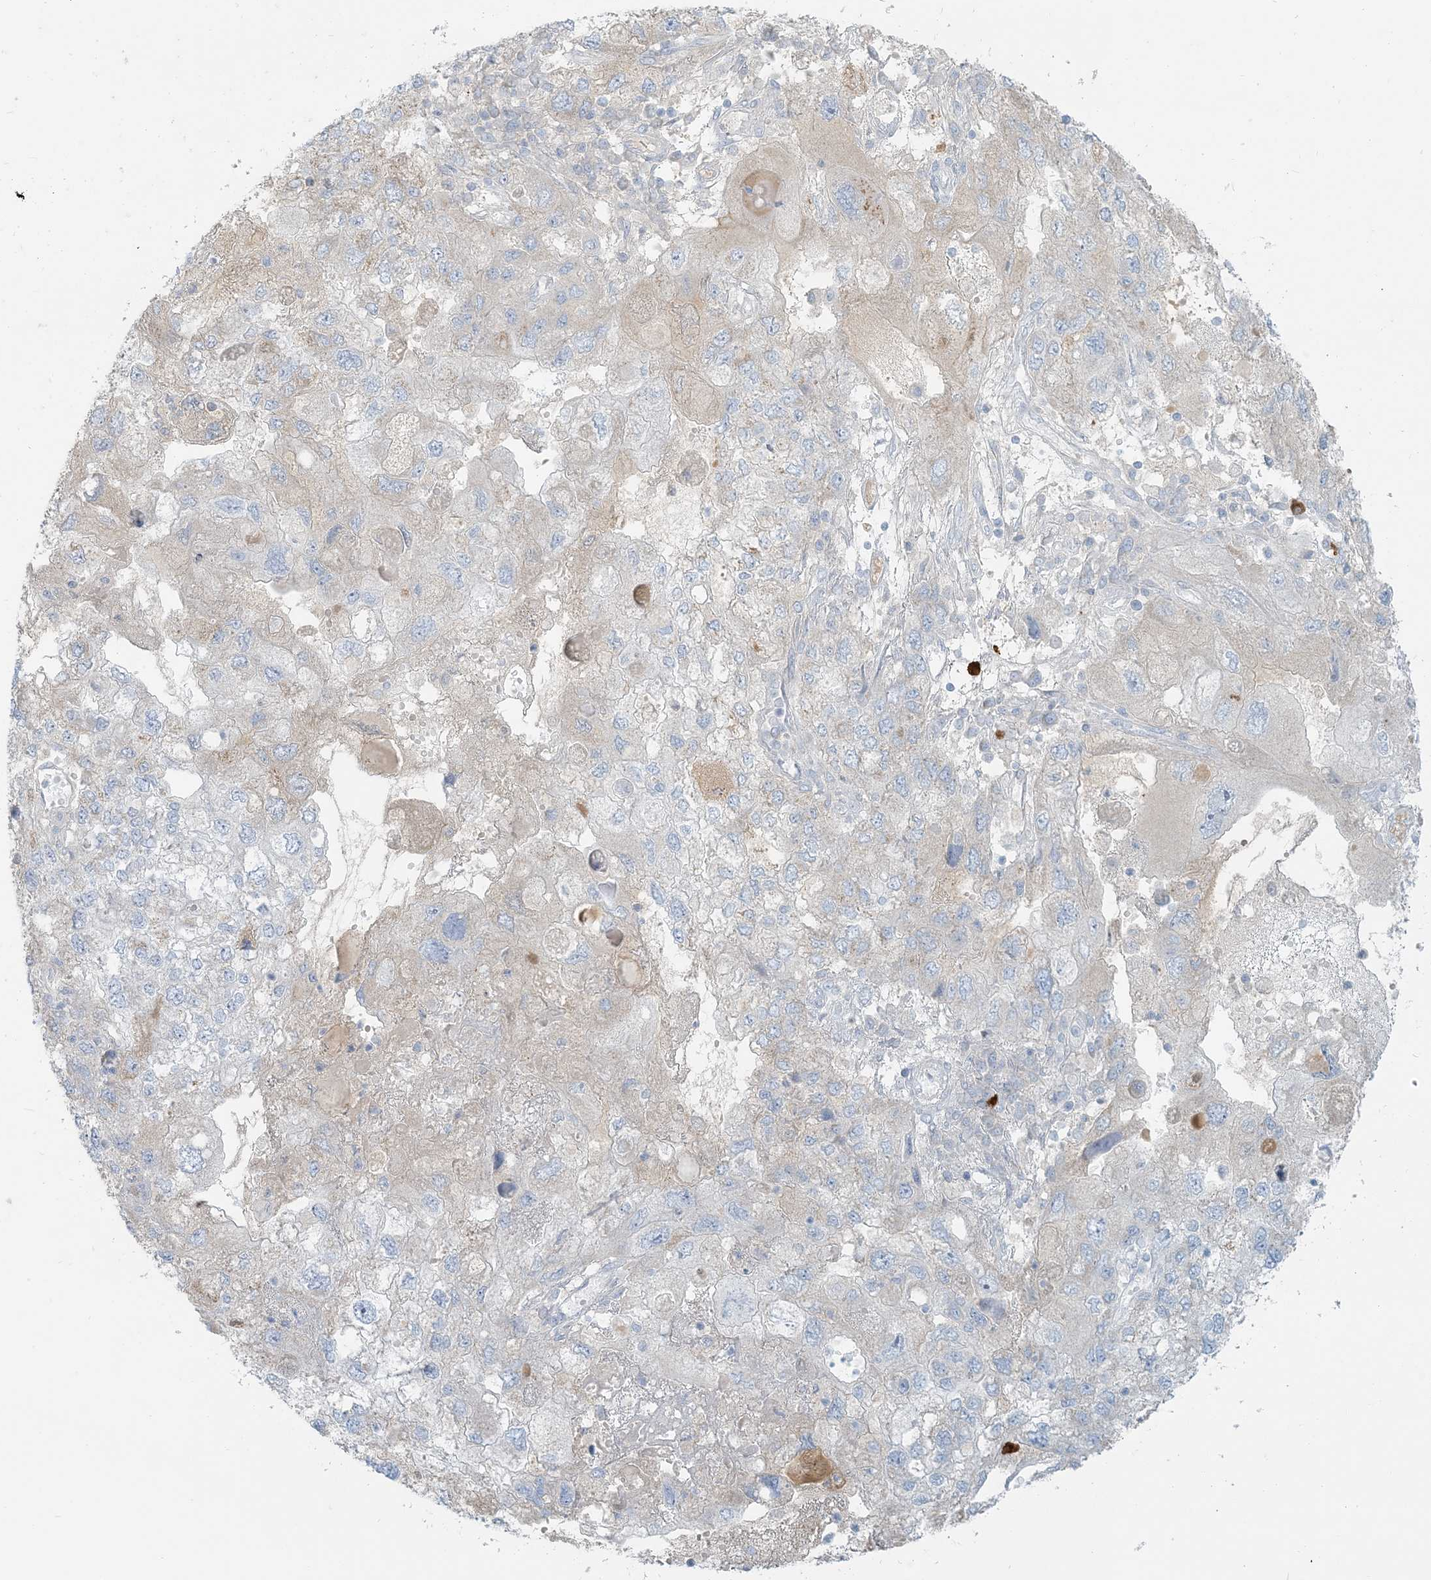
{"staining": {"intensity": "negative", "quantity": "none", "location": "none"}, "tissue": "endometrial cancer", "cell_type": "Tumor cells", "image_type": "cancer", "snomed": [{"axis": "morphology", "description": "Adenocarcinoma, NOS"}, {"axis": "topography", "description": "Endometrium"}], "caption": "Immunohistochemistry image of human adenocarcinoma (endometrial) stained for a protein (brown), which reveals no expression in tumor cells.", "gene": "SCML1", "patient": {"sex": "female", "age": 49}}